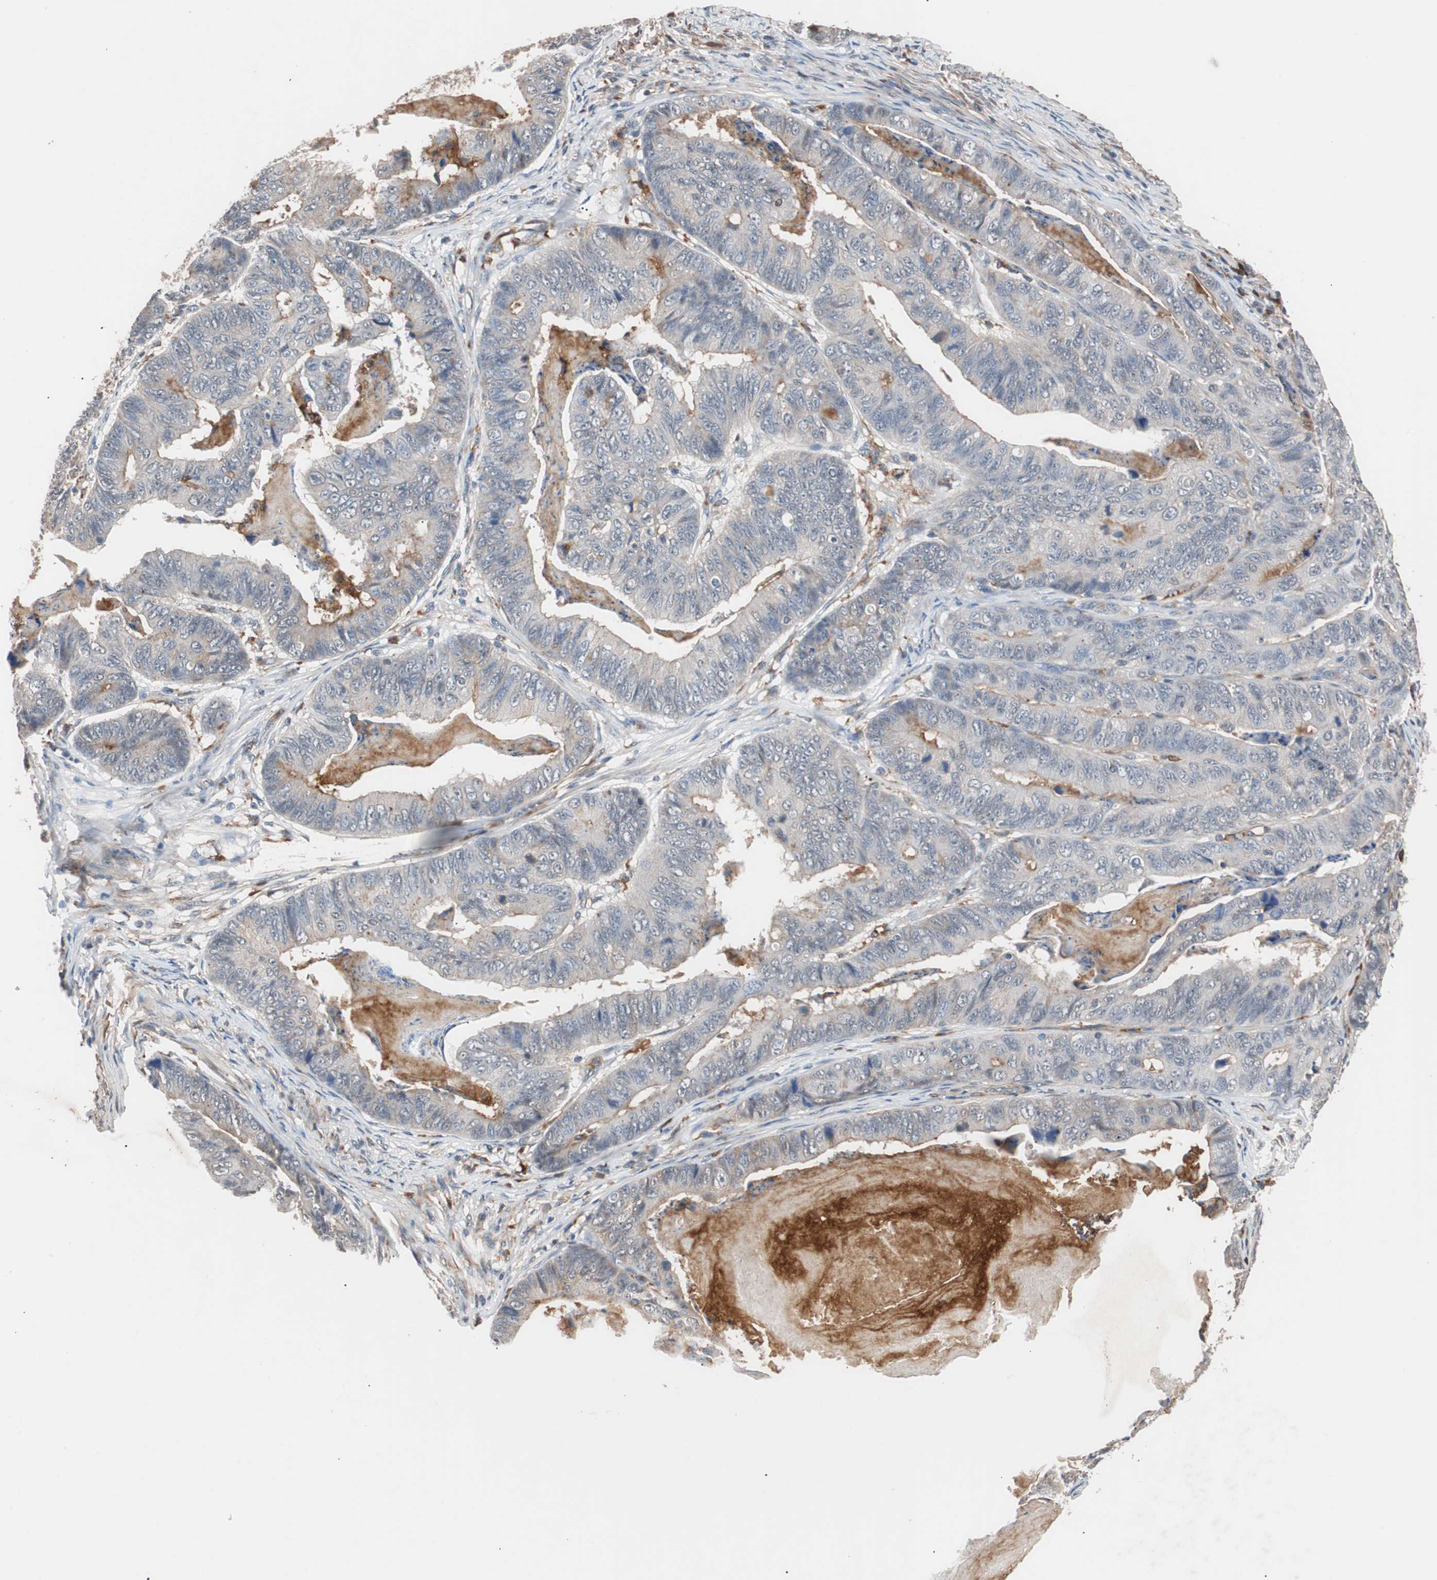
{"staining": {"intensity": "weak", "quantity": "<25%", "location": "cytoplasmic/membranous"}, "tissue": "stomach cancer", "cell_type": "Tumor cells", "image_type": "cancer", "snomed": [{"axis": "morphology", "description": "Adenocarcinoma, NOS"}, {"axis": "topography", "description": "Stomach, lower"}], "caption": "Human stomach adenocarcinoma stained for a protein using immunohistochemistry demonstrates no staining in tumor cells.", "gene": "LITAF", "patient": {"sex": "male", "age": 77}}